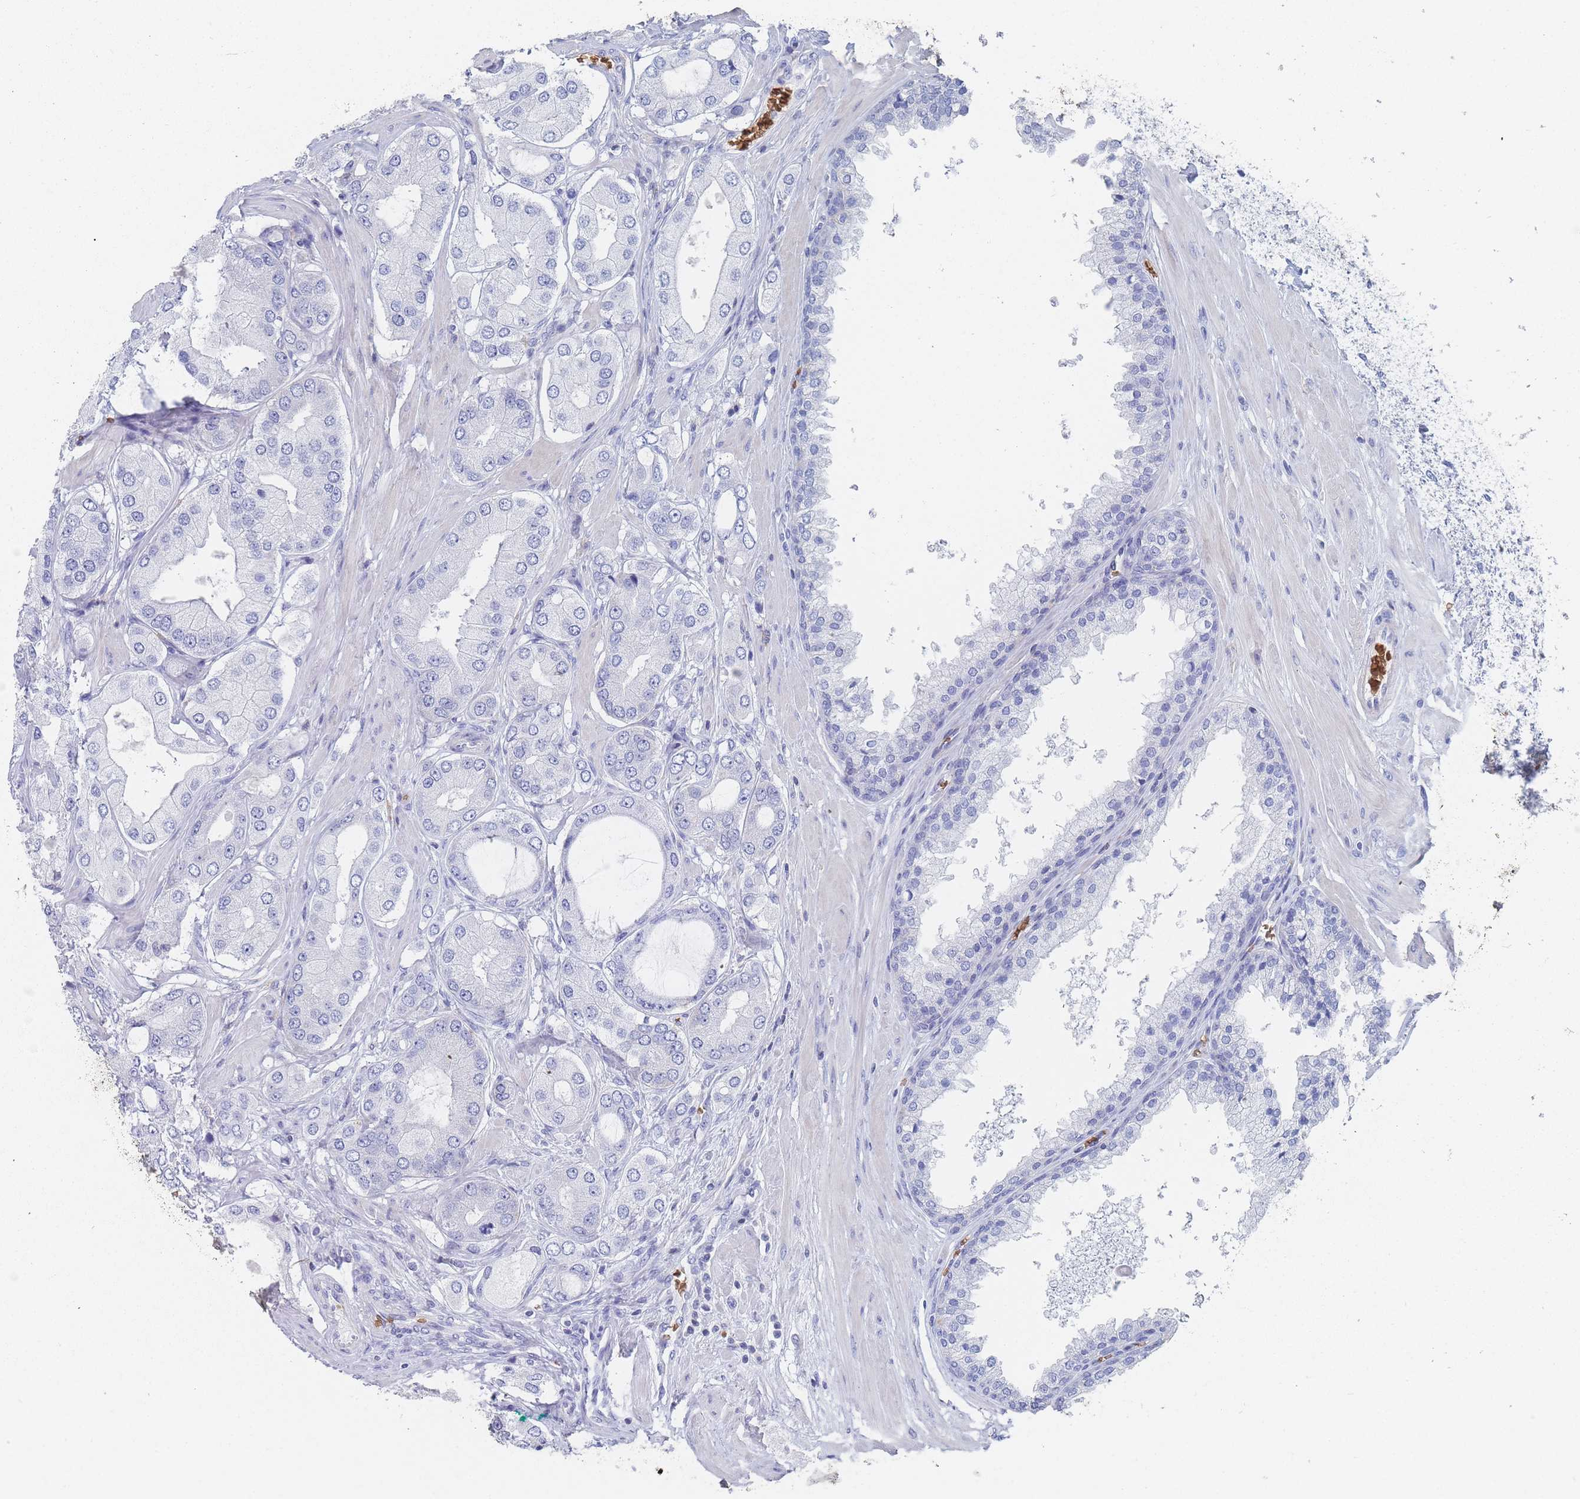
{"staining": {"intensity": "negative", "quantity": "none", "location": "none"}, "tissue": "prostate cancer", "cell_type": "Tumor cells", "image_type": "cancer", "snomed": [{"axis": "morphology", "description": "Adenocarcinoma, Low grade"}, {"axis": "topography", "description": "Prostate"}], "caption": "The image displays no staining of tumor cells in prostate cancer.", "gene": "SLC2A1", "patient": {"sex": "male", "age": 42}}